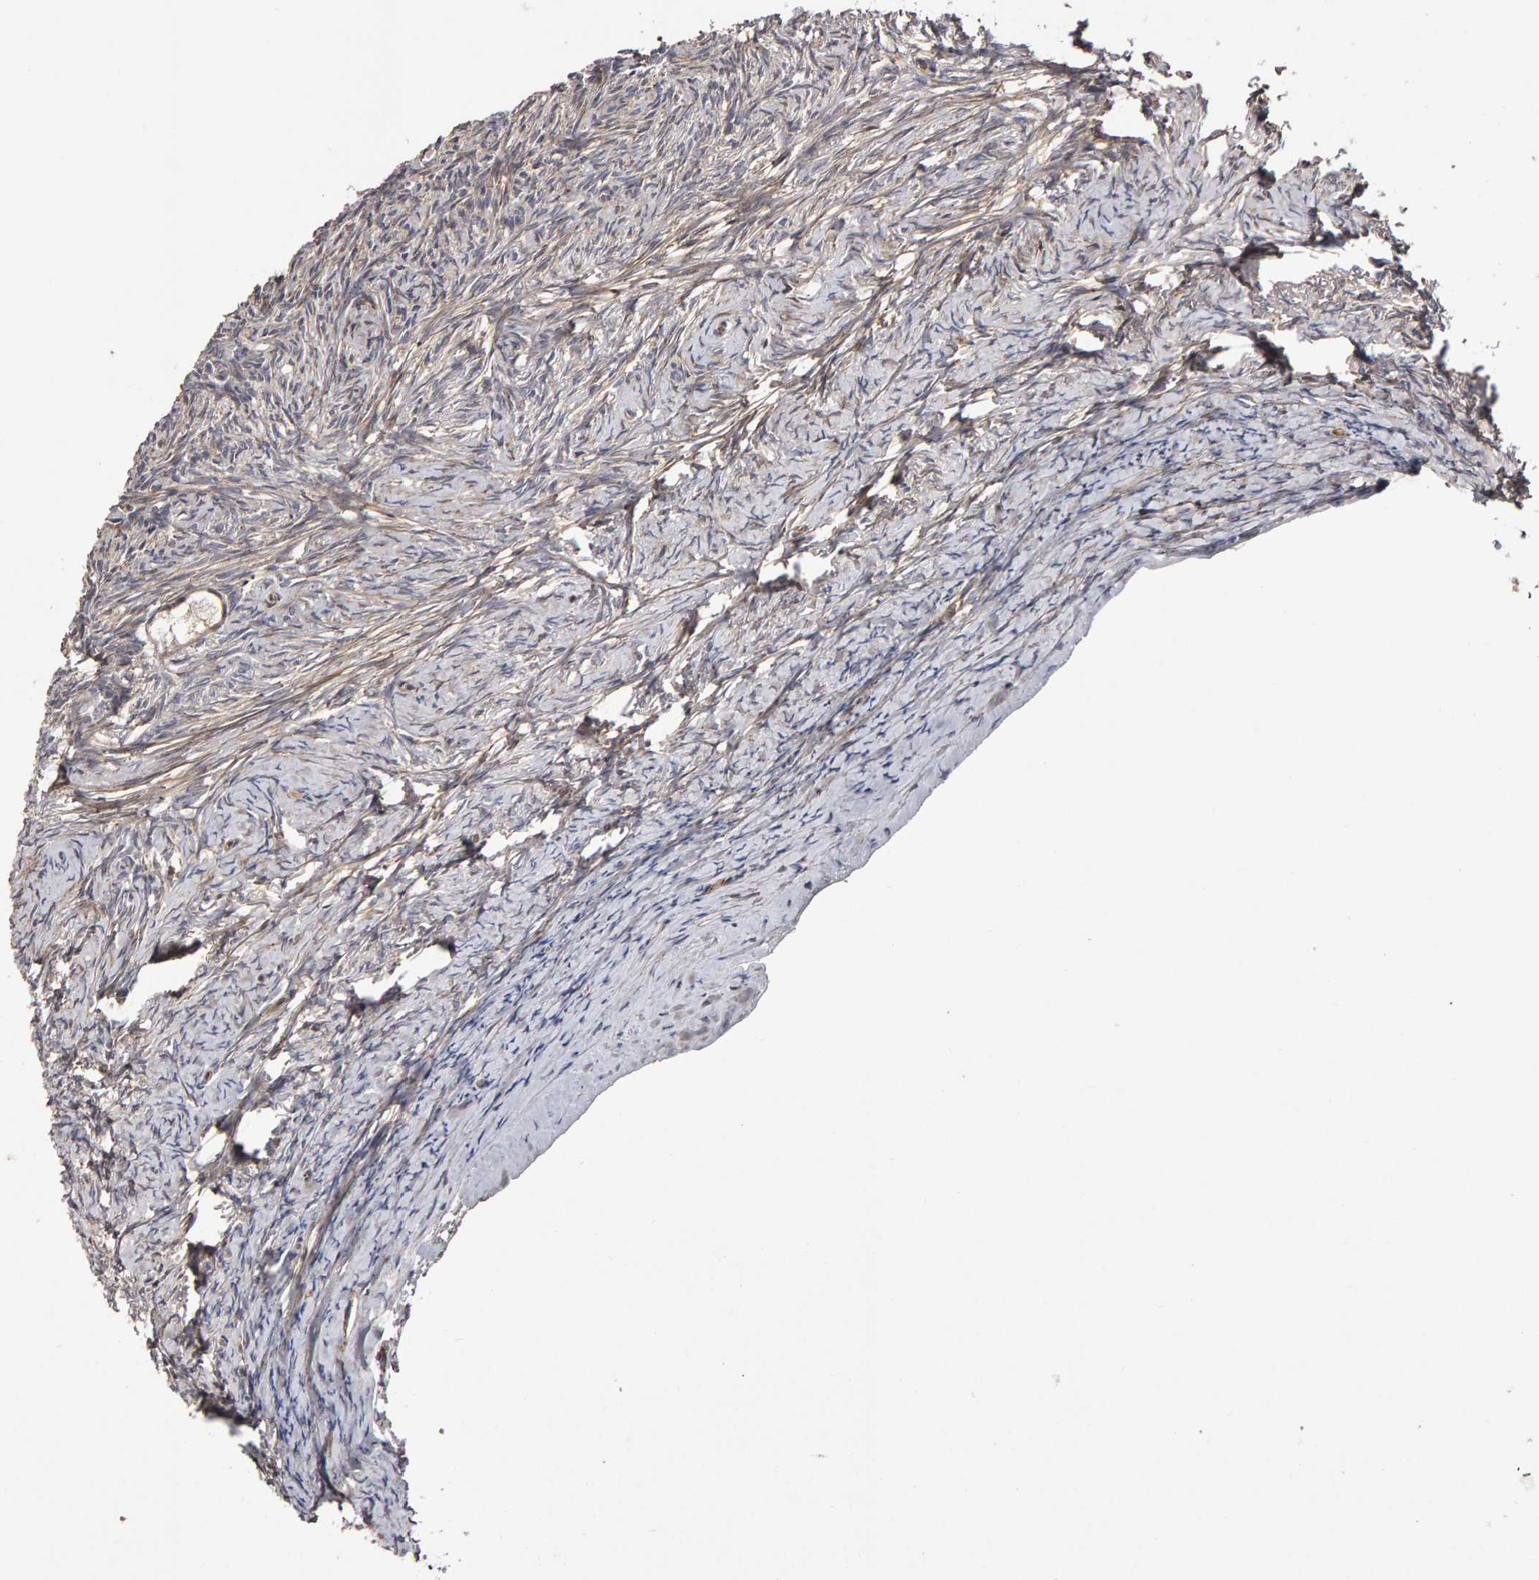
{"staining": {"intensity": "weak", "quantity": ">75%", "location": "cytoplasmic/membranous"}, "tissue": "ovary", "cell_type": "Follicle cells", "image_type": "normal", "snomed": [{"axis": "morphology", "description": "Normal tissue, NOS"}, {"axis": "topography", "description": "Ovary"}], "caption": "Unremarkable ovary was stained to show a protein in brown. There is low levels of weak cytoplasmic/membranous staining in approximately >75% of follicle cells. (Stains: DAB (3,3'-diaminobenzidine) in brown, nuclei in blue, Microscopy: brightfield microscopy at high magnification).", "gene": "CANT1", "patient": {"sex": "female", "age": 27}}